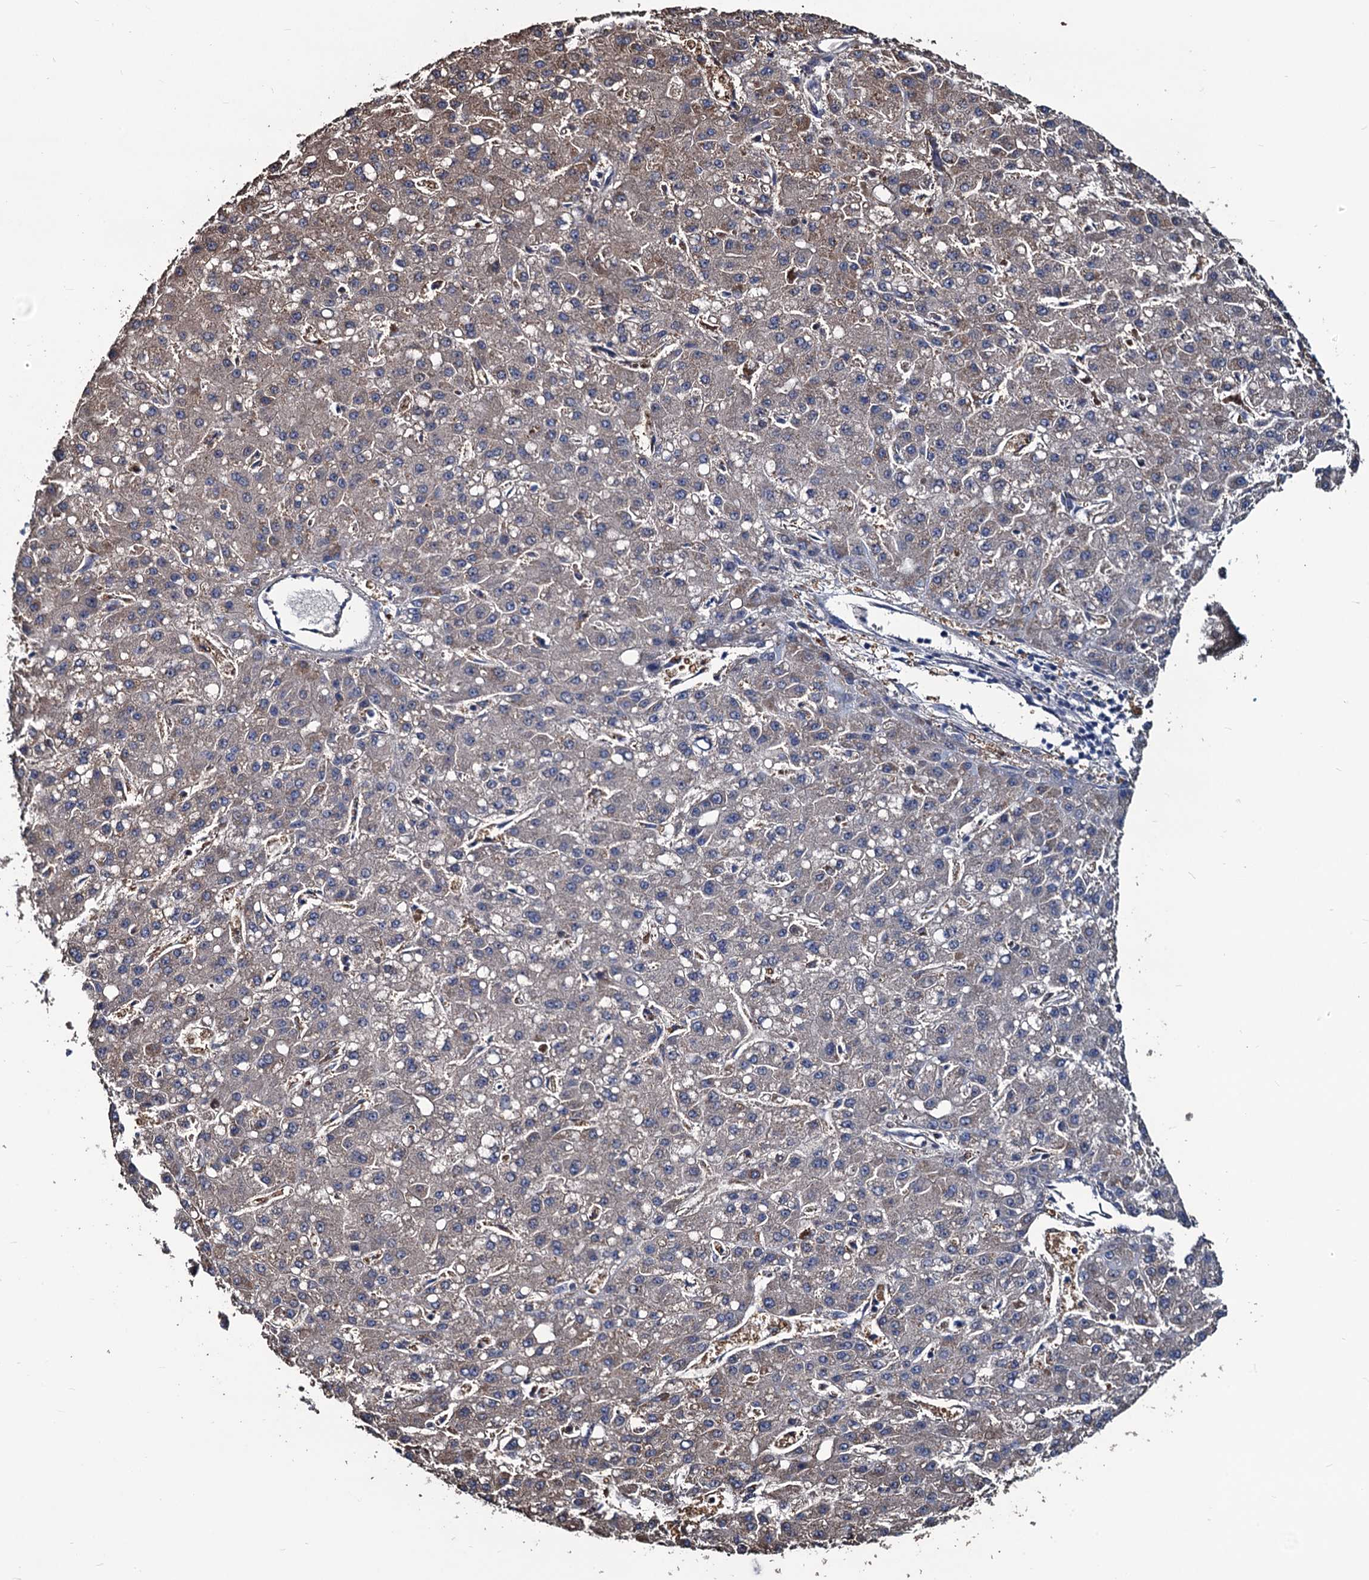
{"staining": {"intensity": "moderate", "quantity": "25%-75%", "location": "cytoplasmic/membranous"}, "tissue": "liver cancer", "cell_type": "Tumor cells", "image_type": "cancer", "snomed": [{"axis": "morphology", "description": "Carcinoma, Hepatocellular, NOS"}, {"axis": "topography", "description": "Liver"}], "caption": "An immunohistochemistry (IHC) micrograph of neoplastic tissue is shown. Protein staining in brown shows moderate cytoplasmic/membranous positivity in liver cancer (hepatocellular carcinoma) within tumor cells. The protein is stained brown, and the nuclei are stained in blue (DAB (3,3'-diaminobenzidine) IHC with brightfield microscopy, high magnification).", "gene": "RTKN2", "patient": {"sex": "male", "age": 67}}